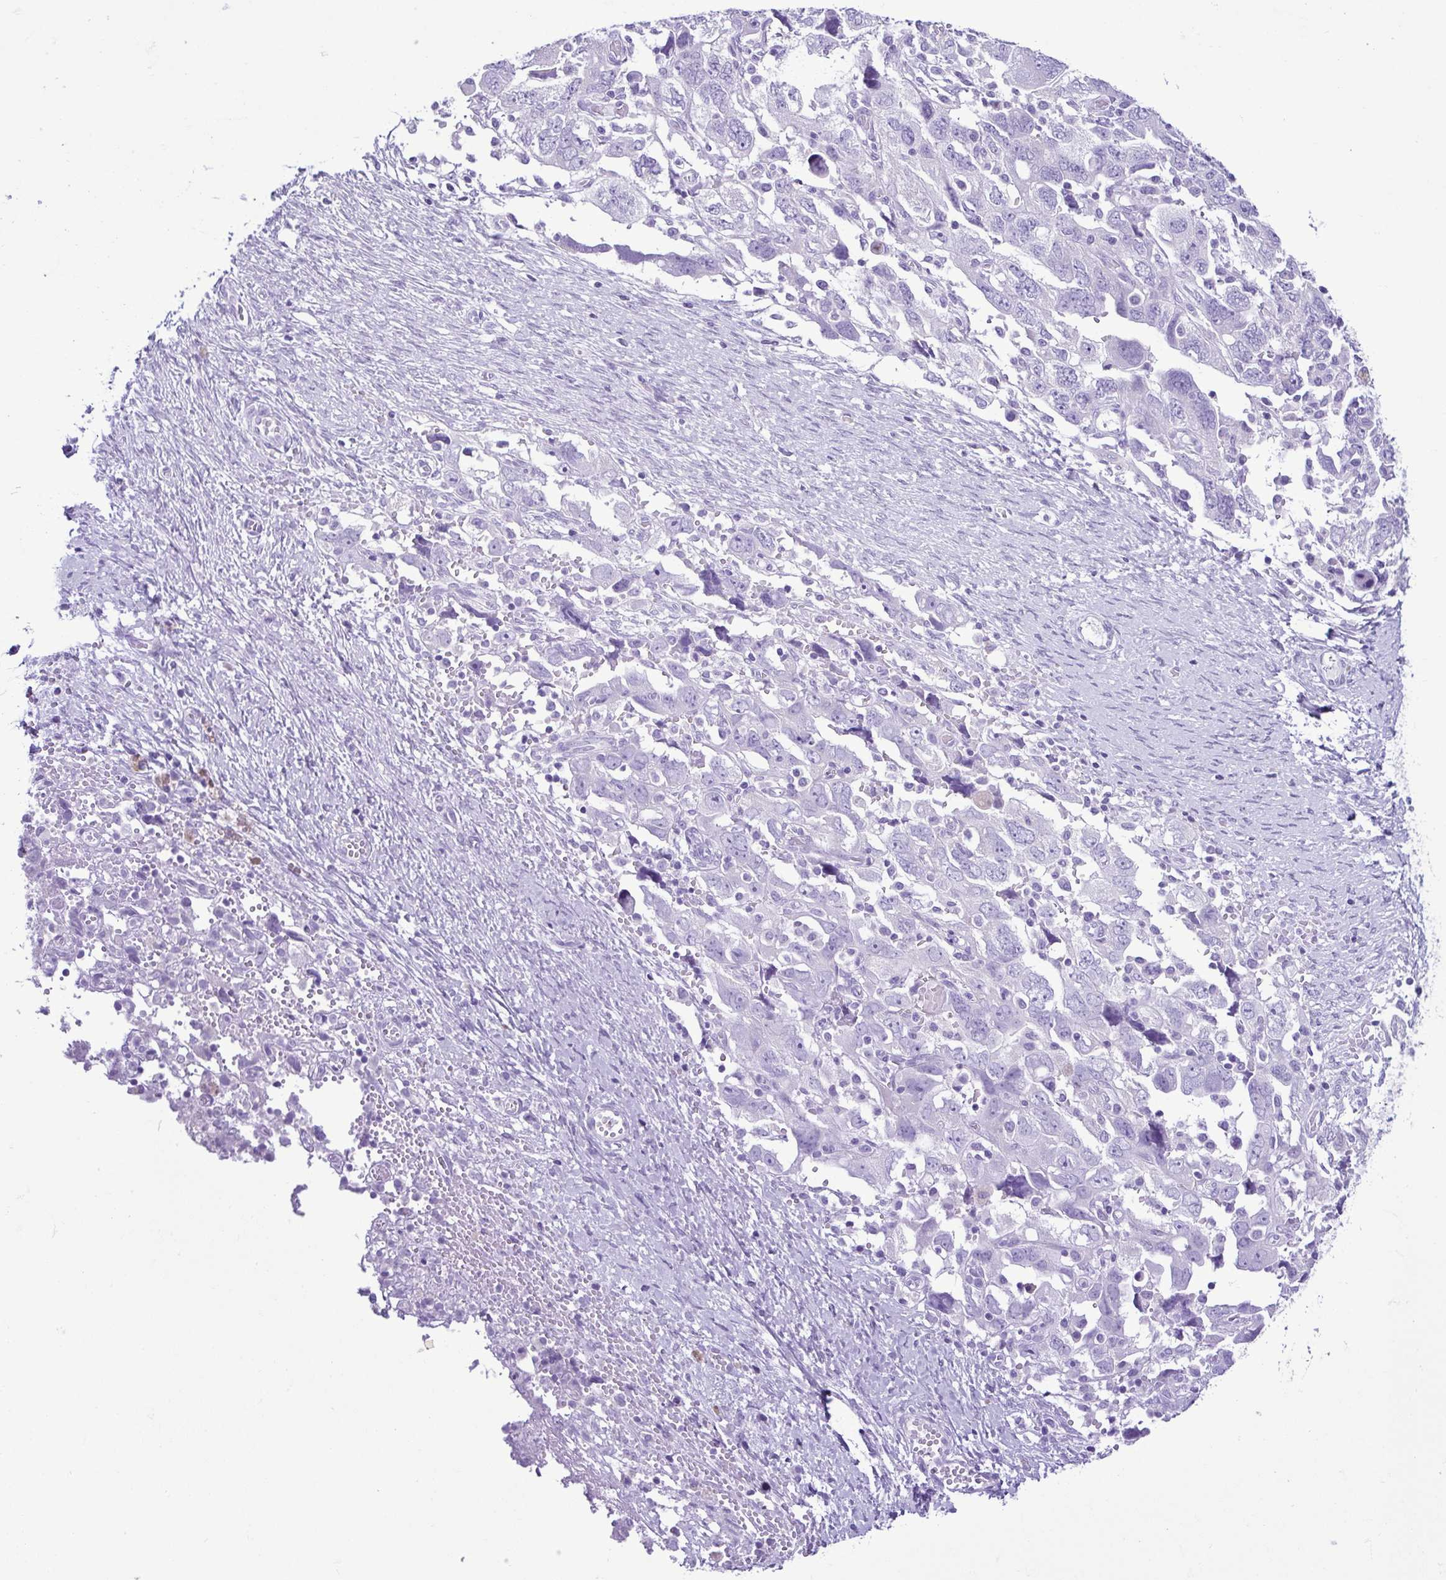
{"staining": {"intensity": "negative", "quantity": "none", "location": "none"}, "tissue": "ovarian cancer", "cell_type": "Tumor cells", "image_type": "cancer", "snomed": [{"axis": "morphology", "description": "Carcinoma, NOS"}, {"axis": "morphology", "description": "Cystadenocarcinoma, serous, NOS"}, {"axis": "topography", "description": "Ovary"}], "caption": "Immunohistochemical staining of human ovarian serous cystadenocarcinoma exhibits no significant expression in tumor cells. (DAB IHC visualized using brightfield microscopy, high magnification).", "gene": "SPATA16", "patient": {"sex": "female", "age": 69}}